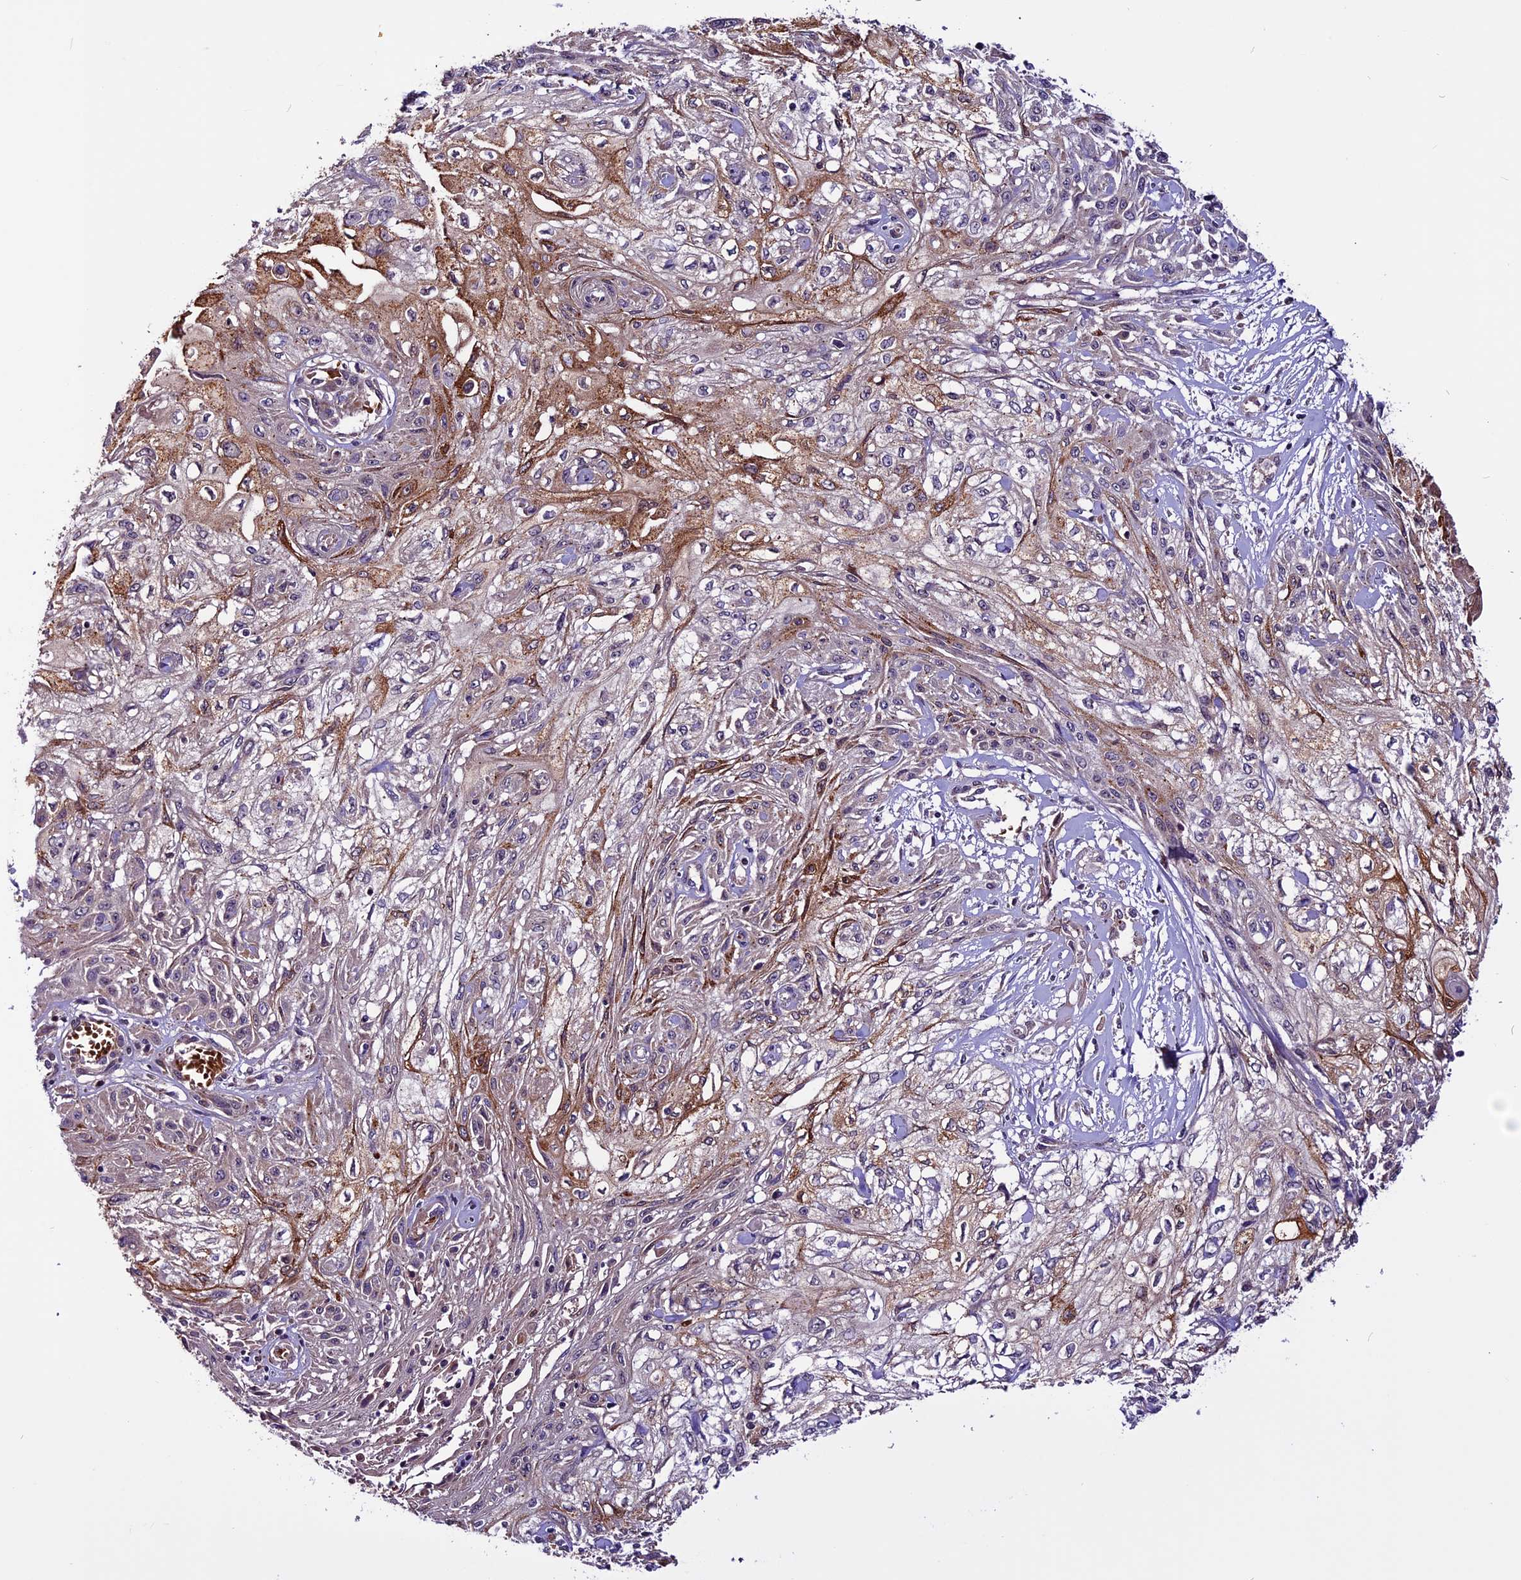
{"staining": {"intensity": "moderate", "quantity": "25%-75%", "location": "cytoplasmic/membranous"}, "tissue": "skin cancer", "cell_type": "Tumor cells", "image_type": "cancer", "snomed": [{"axis": "morphology", "description": "Squamous cell carcinoma, NOS"}, {"axis": "morphology", "description": "Squamous cell carcinoma, metastatic, NOS"}, {"axis": "topography", "description": "Skin"}, {"axis": "topography", "description": "Lymph node"}], "caption": "IHC (DAB (3,3'-diaminobenzidine)) staining of human squamous cell carcinoma (skin) reveals moderate cytoplasmic/membranous protein staining in about 25%-75% of tumor cells.", "gene": "RINL", "patient": {"sex": "male", "age": 75}}